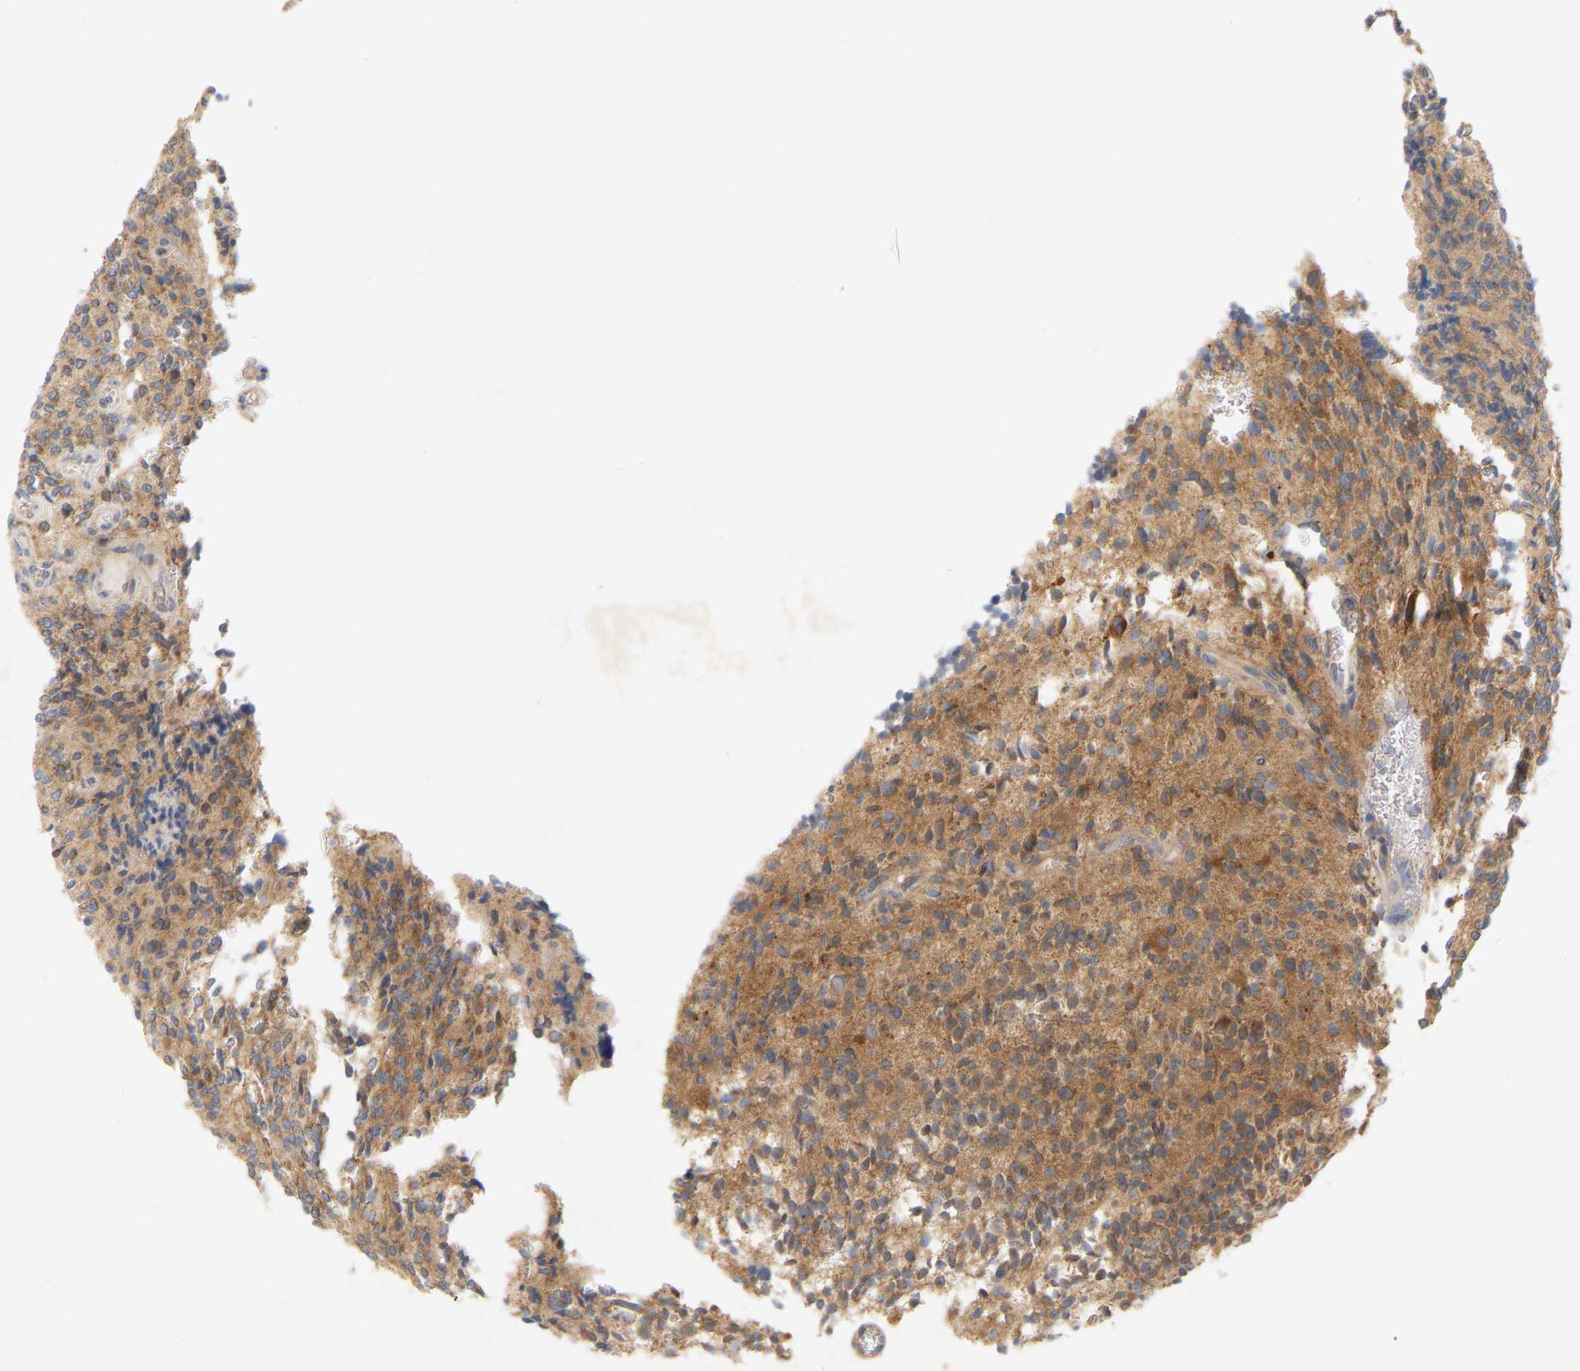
{"staining": {"intensity": "moderate", "quantity": ">75%", "location": "cytoplasmic/membranous"}, "tissue": "glioma", "cell_type": "Tumor cells", "image_type": "cancer", "snomed": [{"axis": "morphology", "description": "Glioma, malignant, High grade"}, {"axis": "topography", "description": "Brain"}], "caption": "Tumor cells show moderate cytoplasmic/membranous staining in about >75% of cells in malignant high-grade glioma.", "gene": "MINDY4", "patient": {"sex": "male", "age": 34}}